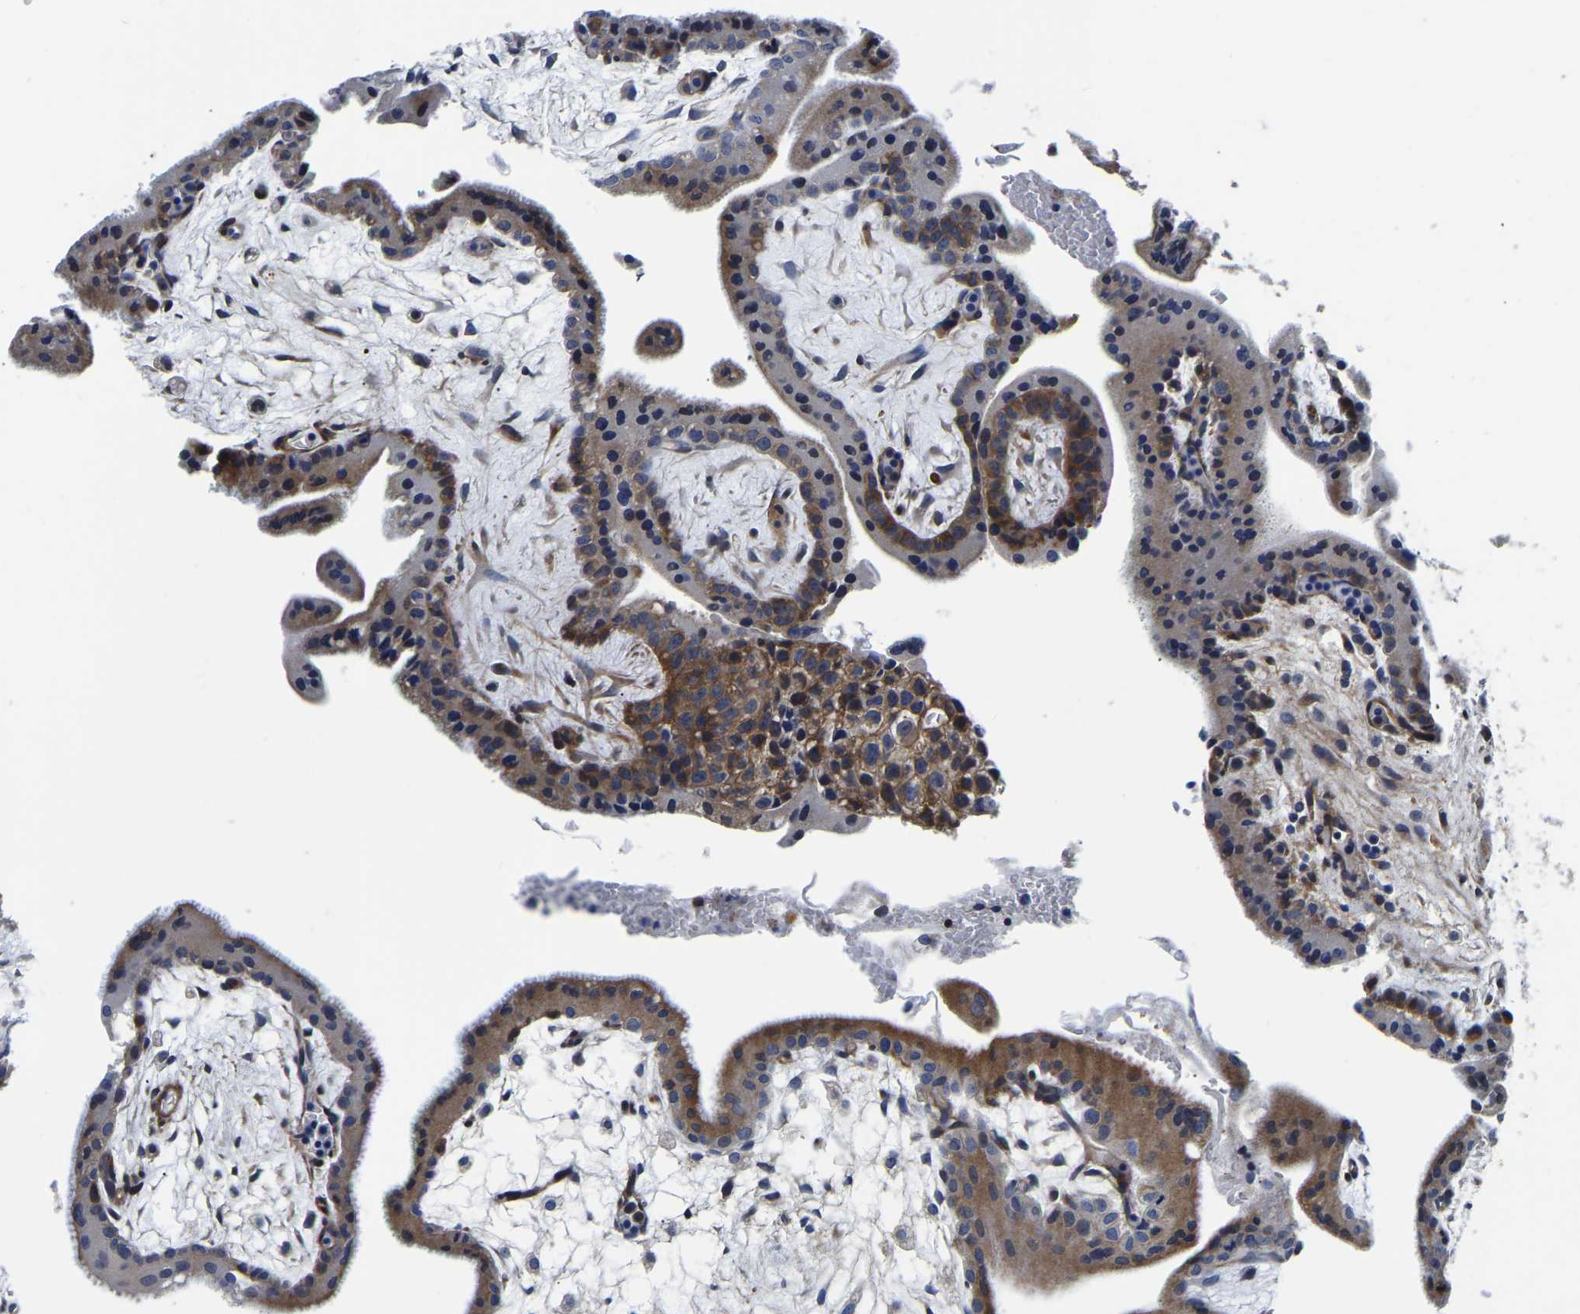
{"staining": {"intensity": "moderate", "quantity": ">75%", "location": "cytoplasmic/membranous"}, "tissue": "placenta", "cell_type": "Decidual cells", "image_type": "normal", "snomed": [{"axis": "morphology", "description": "Normal tissue, NOS"}, {"axis": "topography", "description": "Placenta"}], "caption": "Immunohistochemistry of benign human placenta displays medium levels of moderate cytoplasmic/membranous expression in about >75% of decidual cells. The staining was performed using DAB to visualize the protein expression in brown, while the nuclei were stained in blue with hematoxylin (Magnification: 20x).", "gene": "KCTD17", "patient": {"sex": "female", "age": 35}}